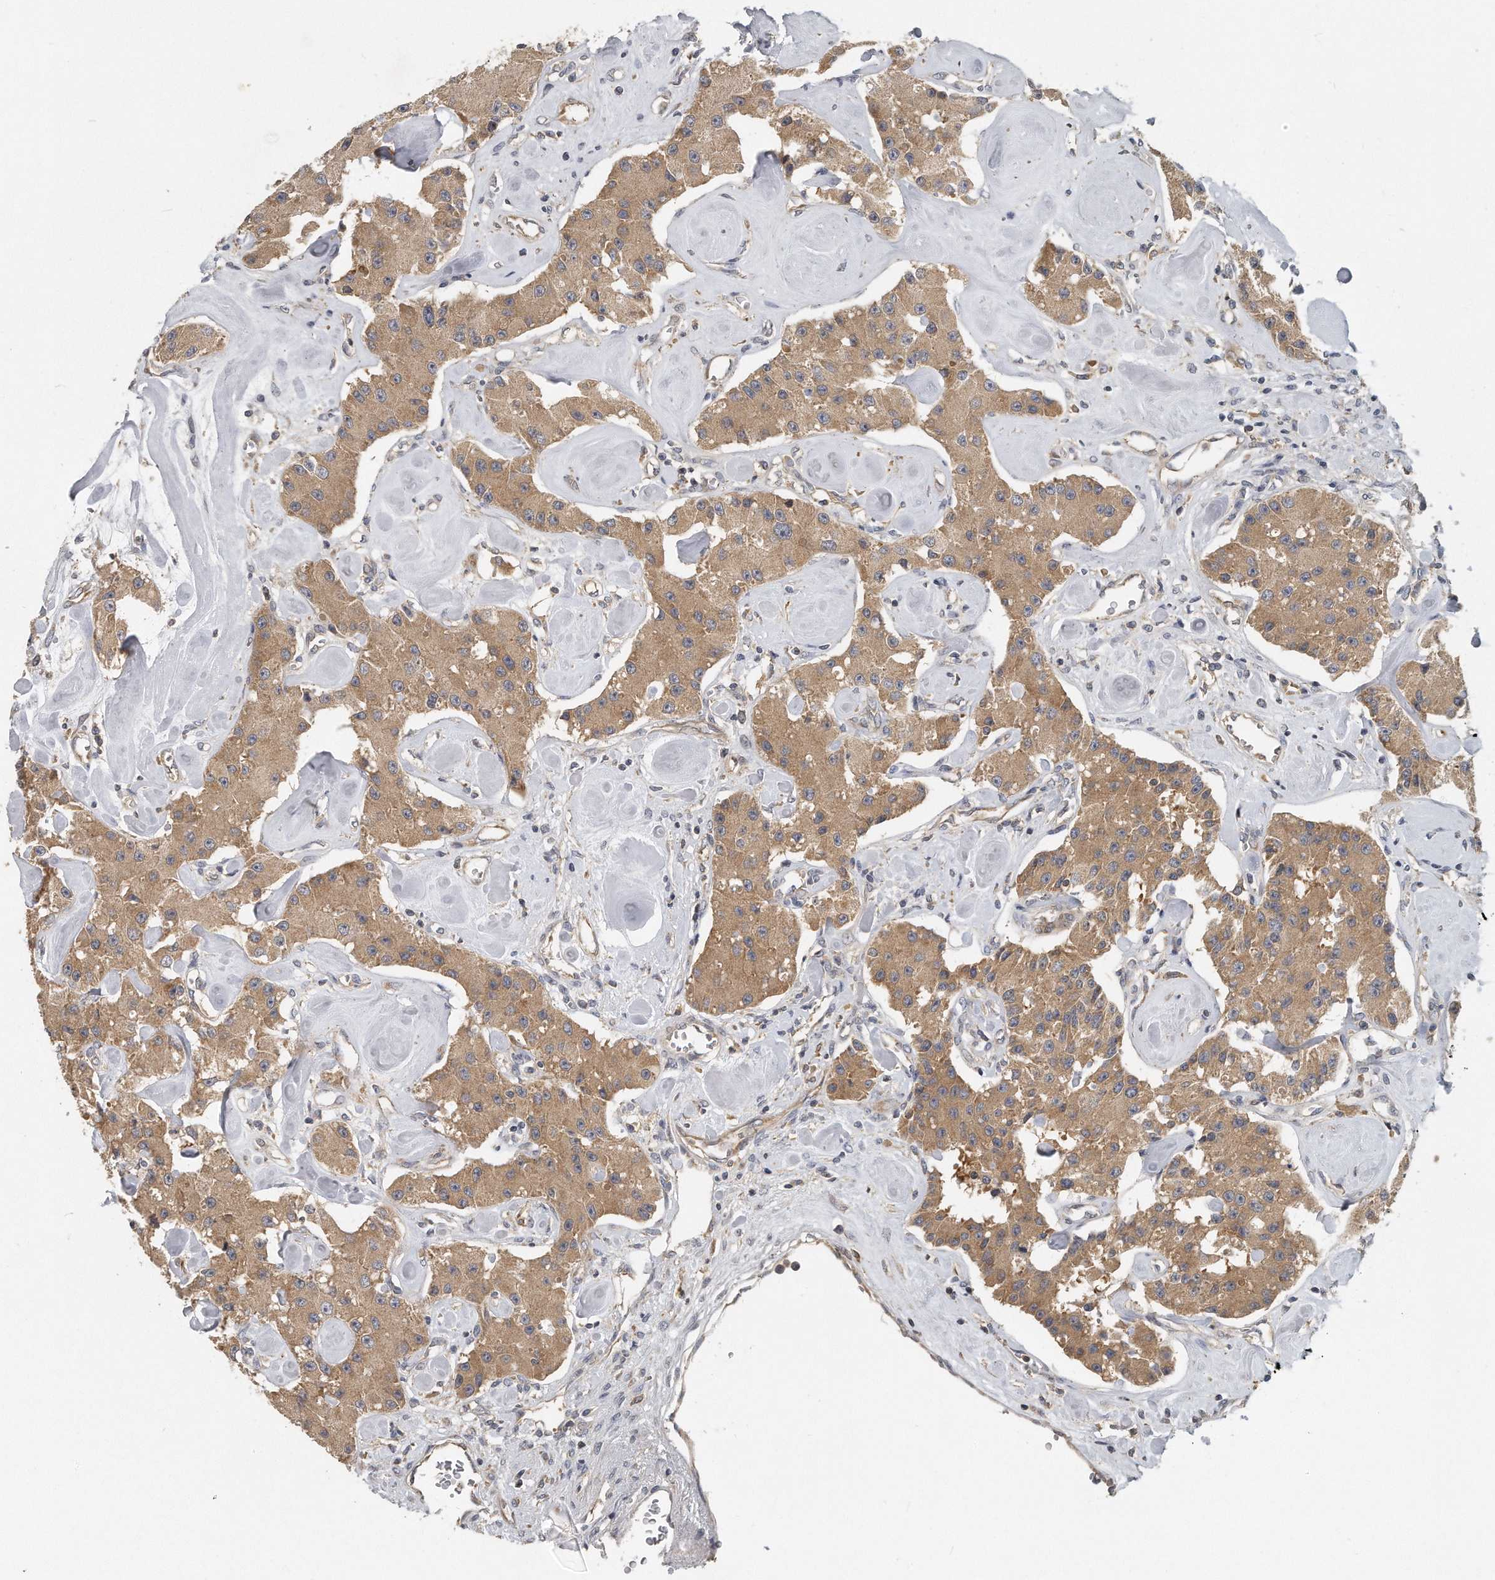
{"staining": {"intensity": "moderate", "quantity": ">75%", "location": "cytoplasmic/membranous"}, "tissue": "carcinoid", "cell_type": "Tumor cells", "image_type": "cancer", "snomed": [{"axis": "morphology", "description": "Carcinoid, malignant, NOS"}, {"axis": "topography", "description": "Pancreas"}], "caption": "Immunohistochemical staining of carcinoid displays medium levels of moderate cytoplasmic/membranous protein positivity in approximately >75% of tumor cells.", "gene": "EIF3I", "patient": {"sex": "male", "age": 41}}